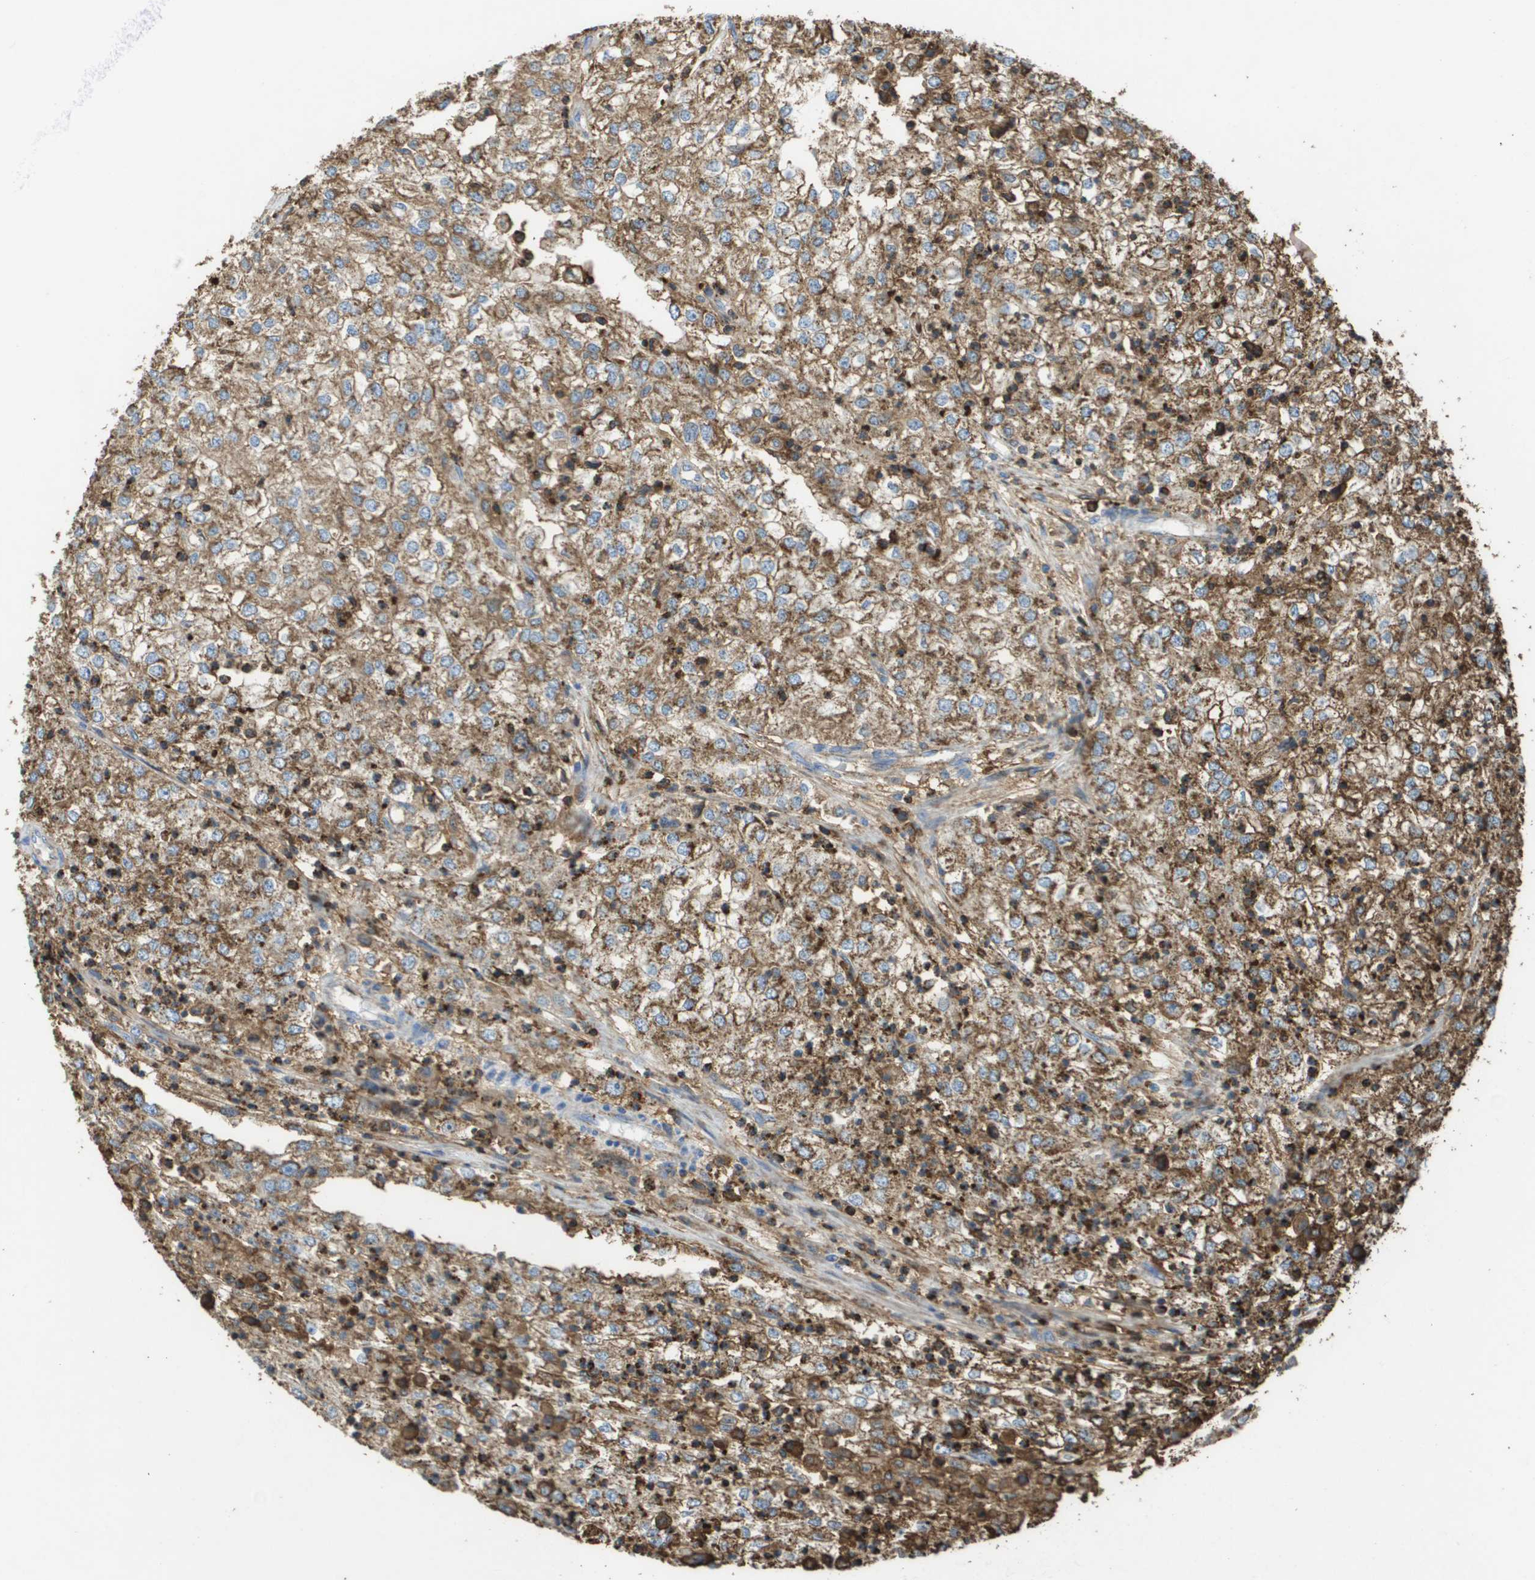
{"staining": {"intensity": "moderate", "quantity": ">75%", "location": "cytoplasmic/membranous"}, "tissue": "renal cancer", "cell_type": "Tumor cells", "image_type": "cancer", "snomed": [{"axis": "morphology", "description": "Adenocarcinoma, NOS"}, {"axis": "topography", "description": "Kidney"}], "caption": "Protein analysis of adenocarcinoma (renal) tissue displays moderate cytoplasmic/membranous staining in about >75% of tumor cells.", "gene": "PASK", "patient": {"sex": "female", "age": 54}}